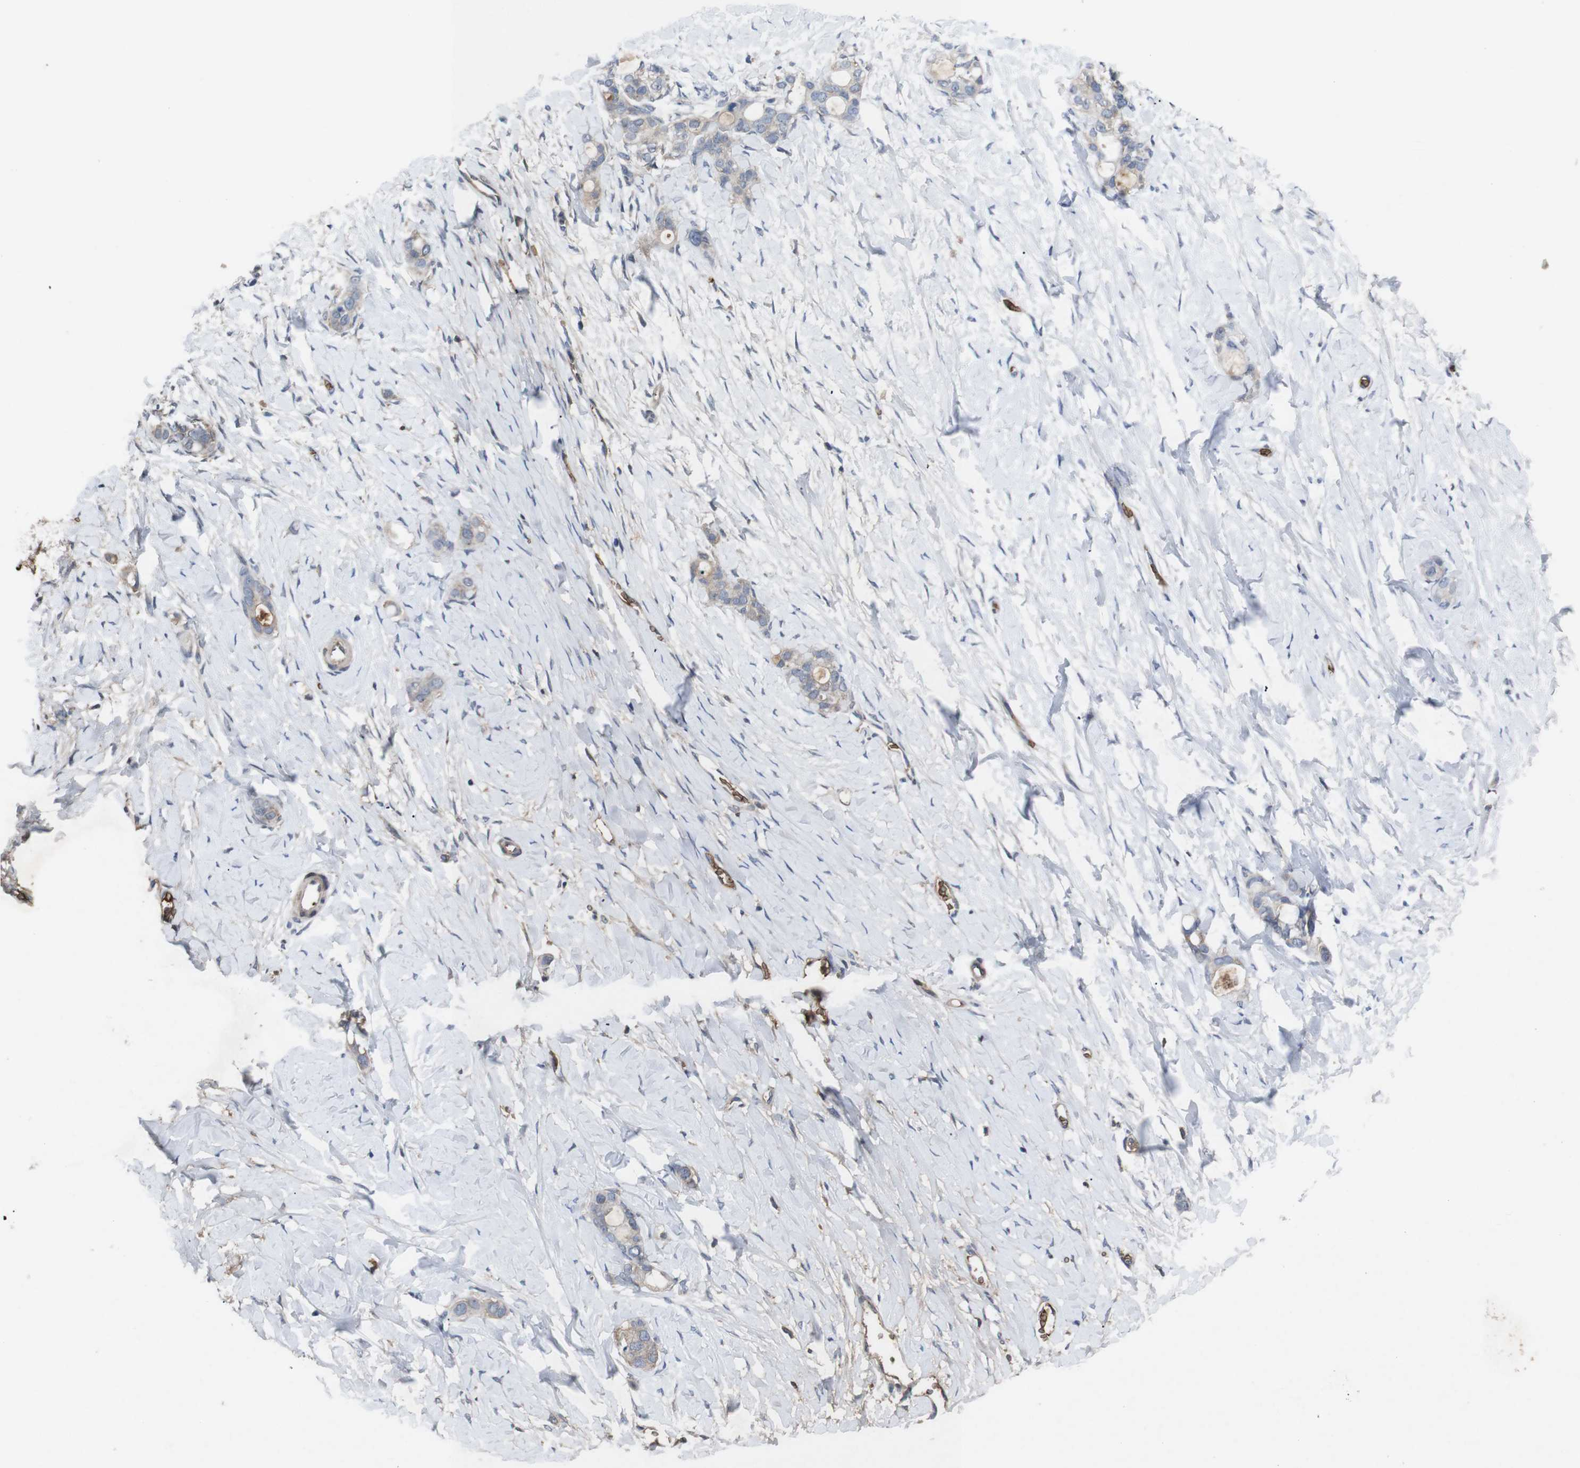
{"staining": {"intensity": "weak", "quantity": "<25%", "location": "cytoplasmic/membranous"}, "tissue": "stomach cancer", "cell_type": "Tumor cells", "image_type": "cancer", "snomed": [{"axis": "morphology", "description": "Adenocarcinoma, NOS"}, {"axis": "topography", "description": "Stomach"}], "caption": "Tumor cells show no significant protein positivity in stomach cancer.", "gene": "SPTB", "patient": {"sex": "female", "age": 75}}